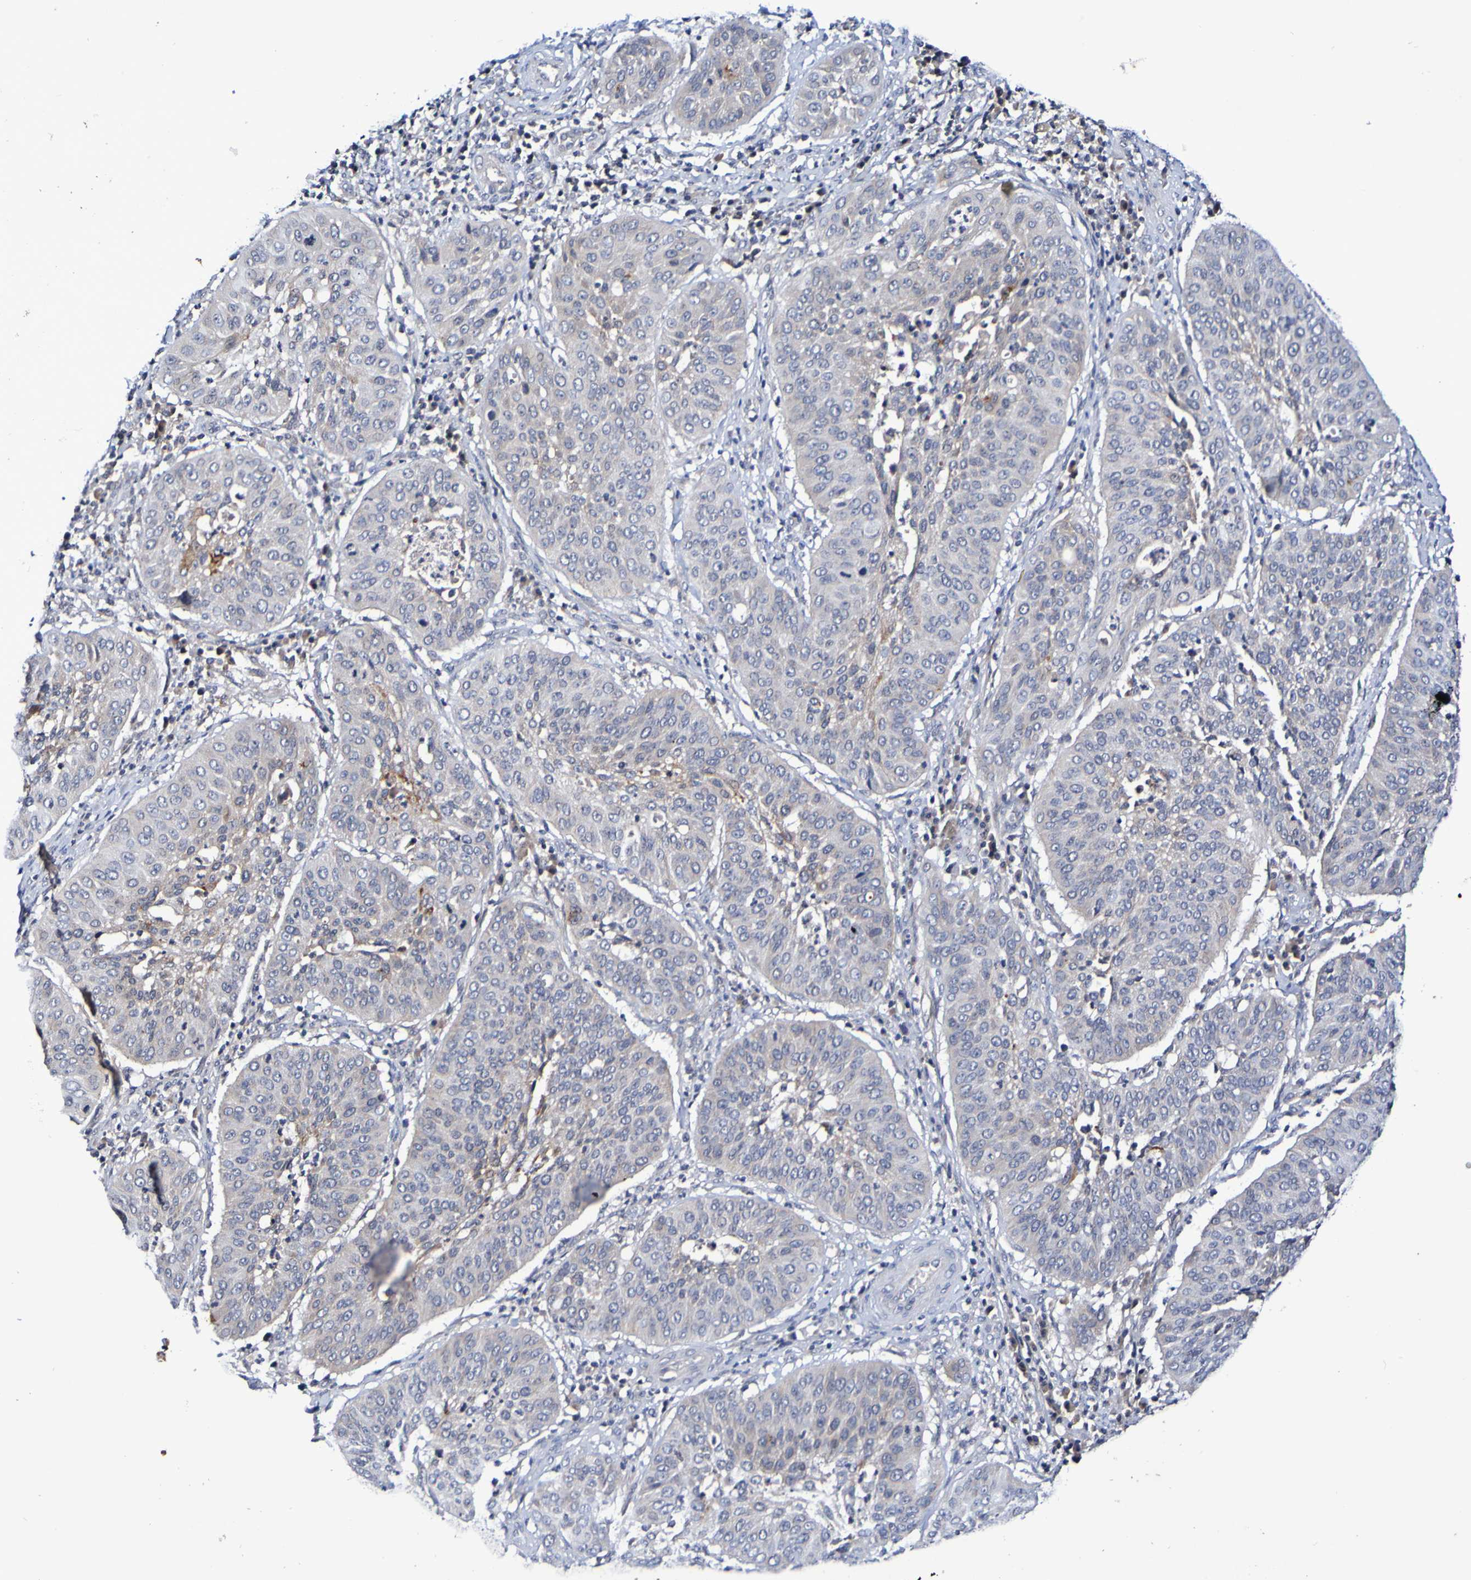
{"staining": {"intensity": "weak", "quantity": ">75%", "location": "cytoplasmic/membranous"}, "tissue": "cervical cancer", "cell_type": "Tumor cells", "image_type": "cancer", "snomed": [{"axis": "morphology", "description": "Normal tissue, NOS"}, {"axis": "morphology", "description": "Squamous cell carcinoma, NOS"}, {"axis": "topography", "description": "Cervix"}], "caption": "Immunohistochemistry histopathology image of neoplastic tissue: human cervical squamous cell carcinoma stained using IHC shows low levels of weak protein expression localized specifically in the cytoplasmic/membranous of tumor cells, appearing as a cytoplasmic/membranous brown color.", "gene": "PTP4A2", "patient": {"sex": "female", "age": 39}}